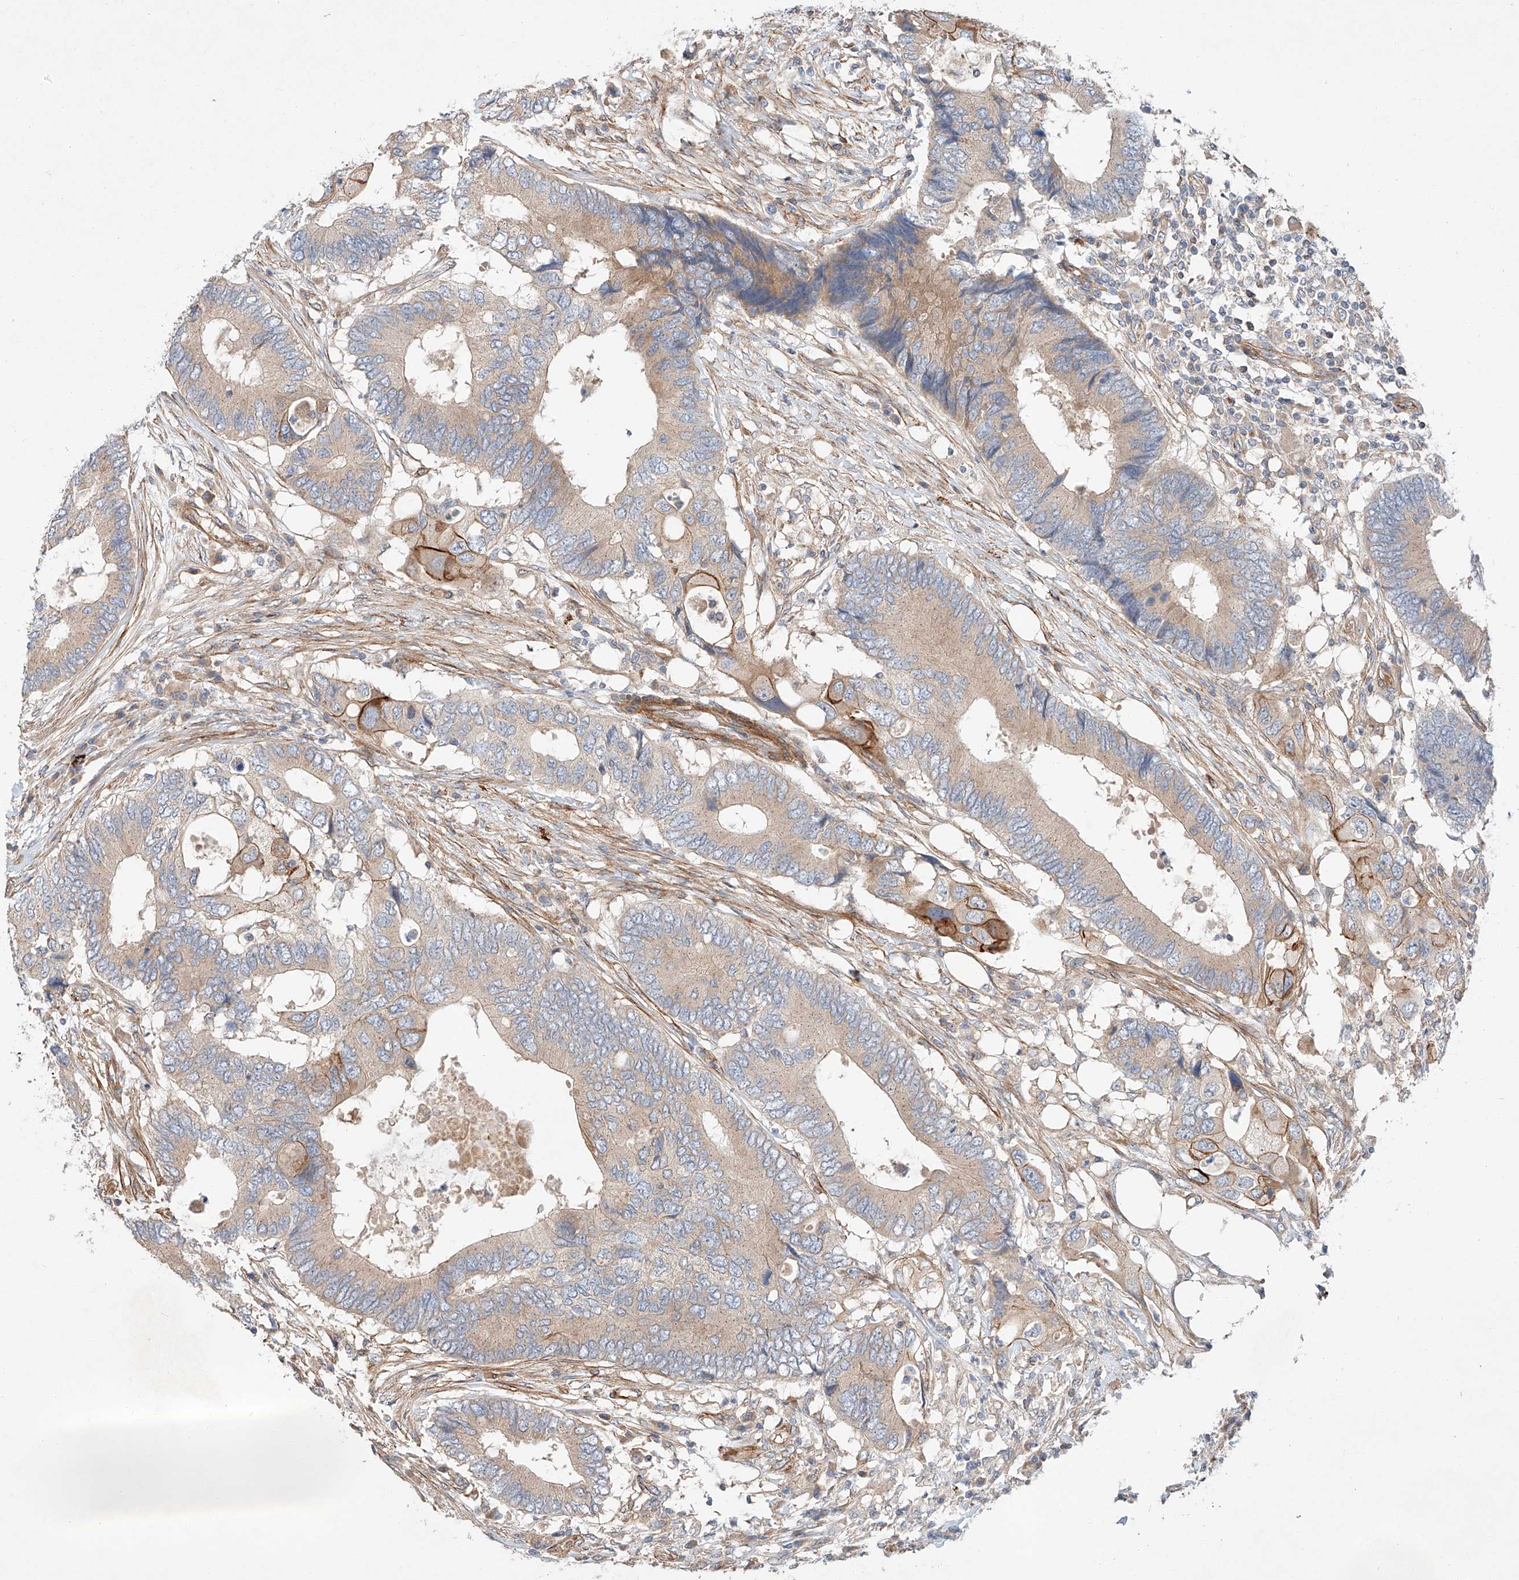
{"staining": {"intensity": "moderate", "quantity": "<25%", "location": "cytoplasmic/membranous"}, "tissue": "colorectal cancer", "cell_type": "Tumor cells", "image_type": "cancer", "snomed": [{"axis": "morphology", "description": "Adenocarcinoma, NOS"}, {"axis": "topography", "description": "Colon"}], "caption": "Adenocarcinoma (colorectal) stained with a protein marker demonstrates moderate staining in tumor cells.", "gene": "MINDY4", "patient": {"sex": "male", "age": 71}}